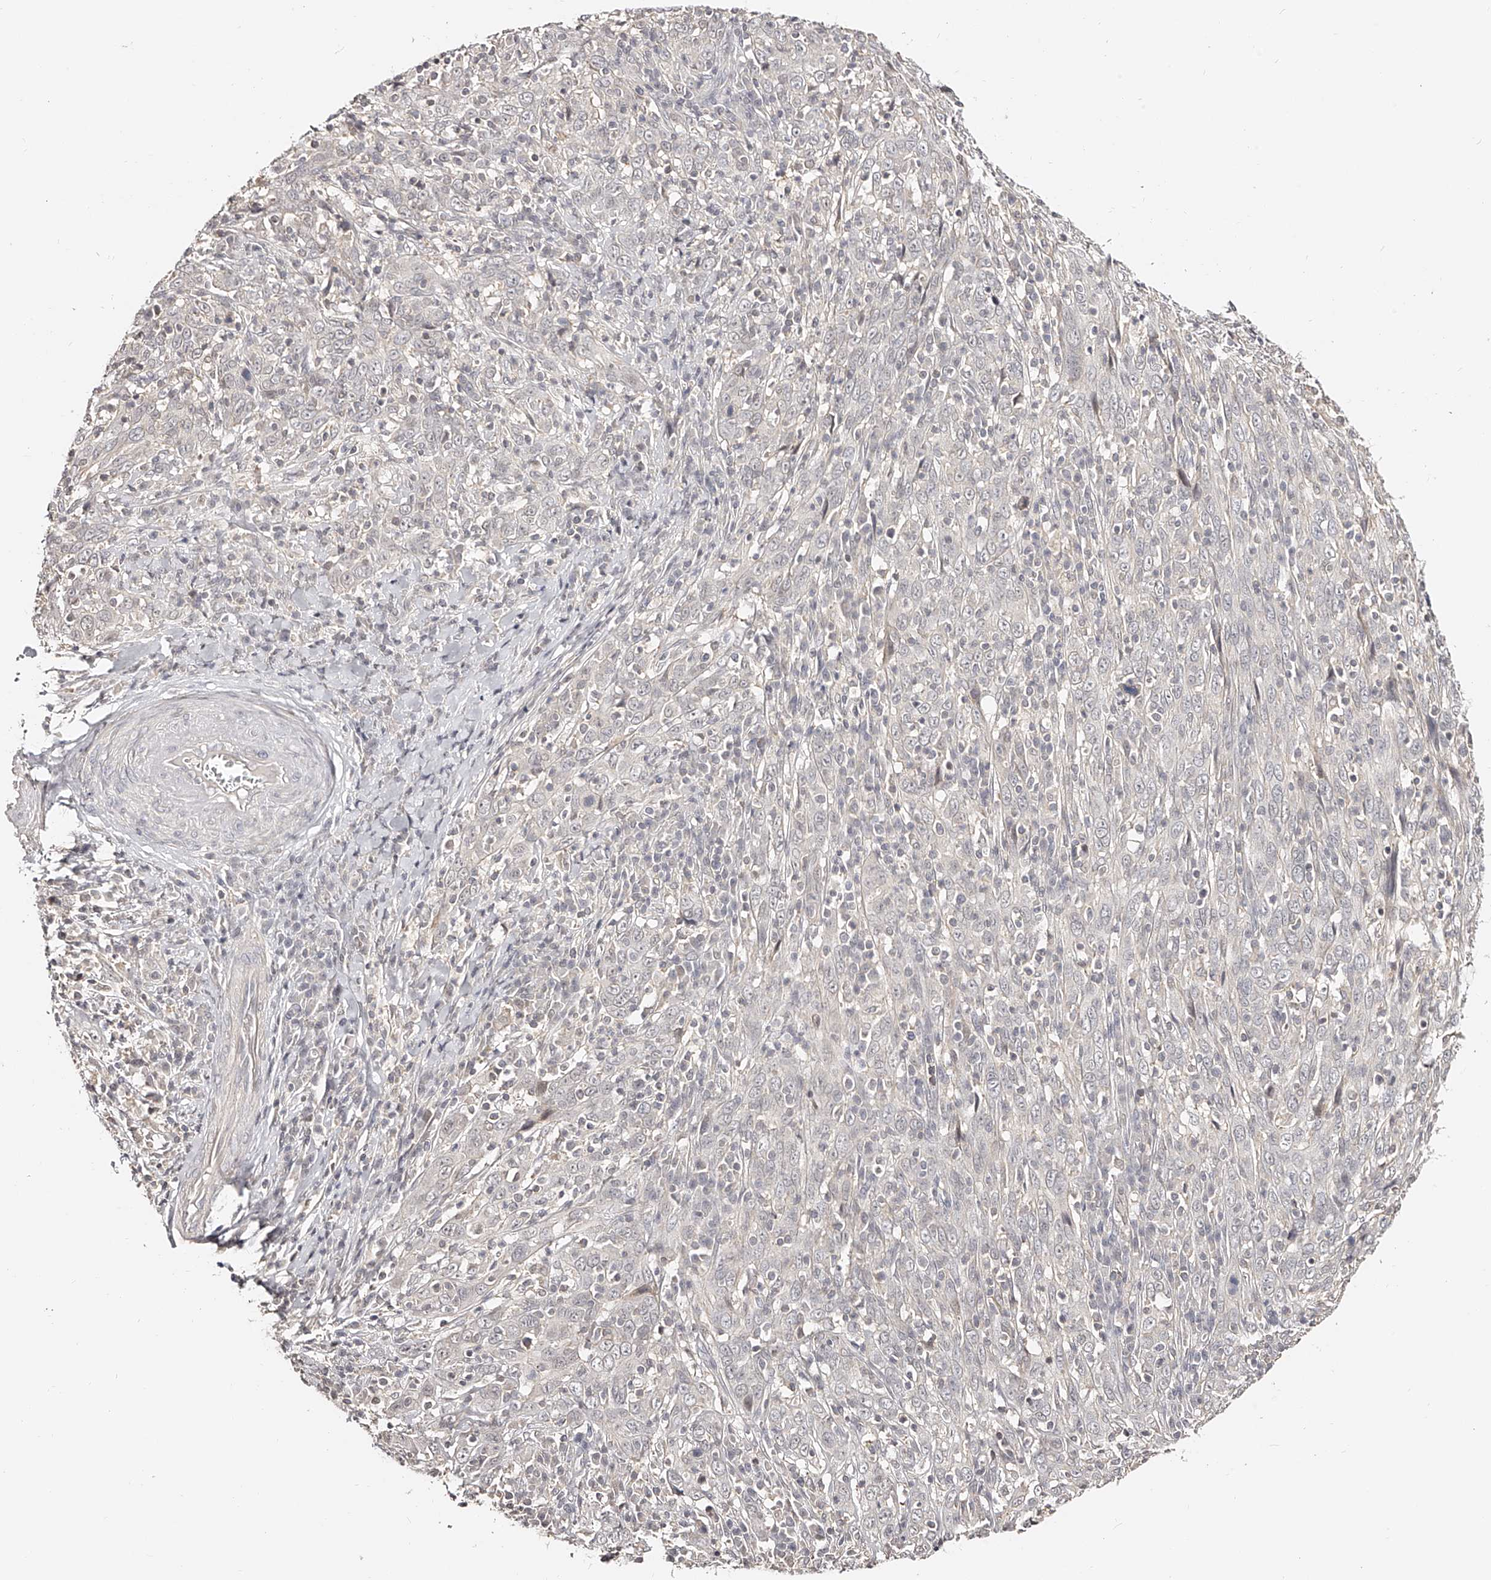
{"staining": {"intensity": "negative", "quantity": "none", "location": "none"}, "tissue": "cervical cancer", "cell_type": "Tumor cells", "image_type": "cancer", "snomed": [{"axis": "morphology", "description": "Squamous cell carcinoma, NOS"}, {"axis": "topography", "description": "Cervix"}], "caption": "A histopathology image of squamous cell carcinoma (cervical) stained for a protein reveals no brown staining in tumor cells.", "gene": "ZNF789", "patient": {"sex": "female", "age": 46}}